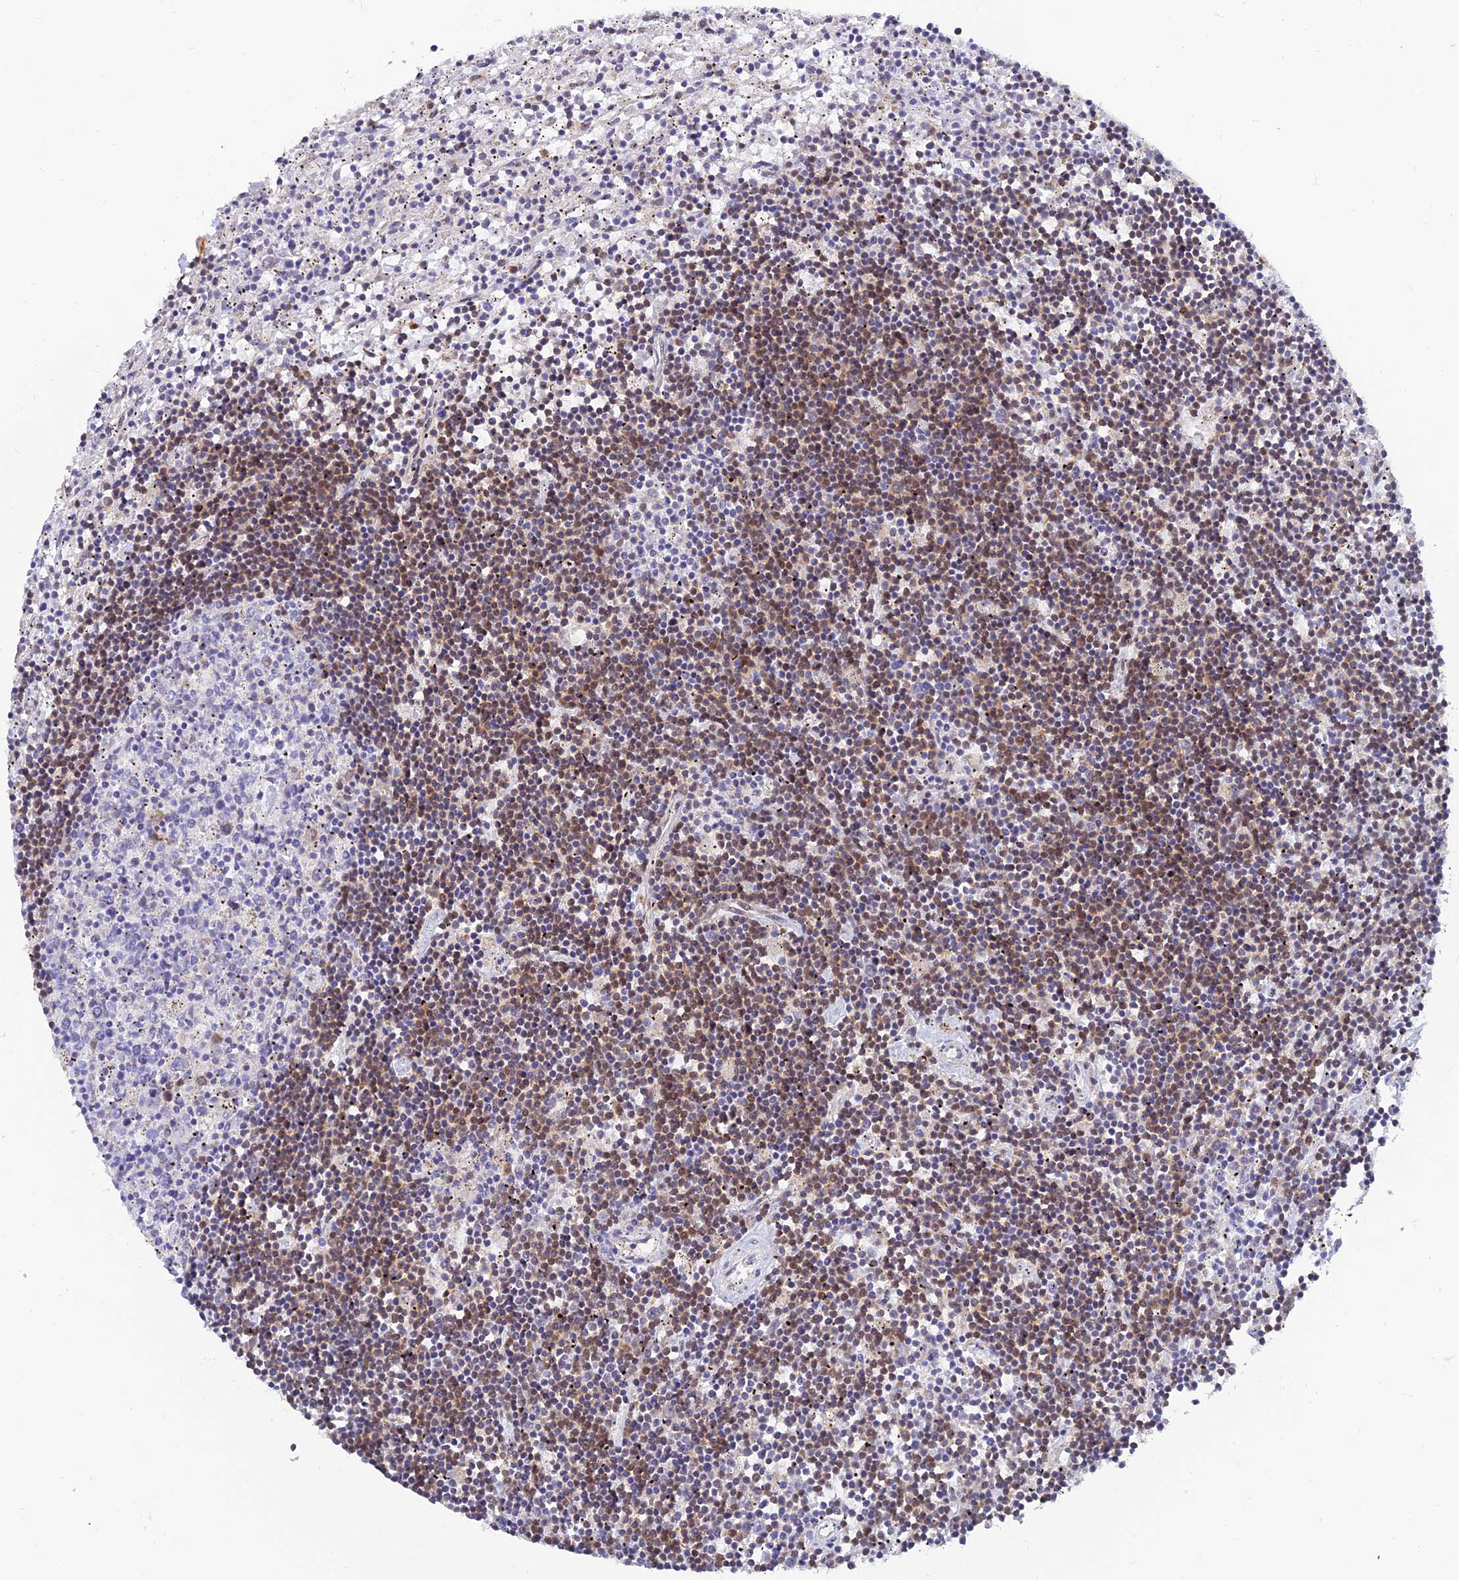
{"staining": {"intensity": "weak", "quantity": "<25%", "location": "cytoplasmic/membranous"}, "tissue": "lymphoma", "cell_type": "Tumor cells", "image_type": "cancer", "snomed": [{"axis": "morphology", "description": "Malignant lymphoma, non-Hodgkin's type, Low grade"}, {"axis": "topography", "description": "Spleen"}], "caption": "Micrograph shows no protein expression in tumor cells of low-grade malignant lymphoma, non-Hodgkin's type tissue.", "gene": "LYSMD2", "patient": {"sex": "male", "age": 76}}